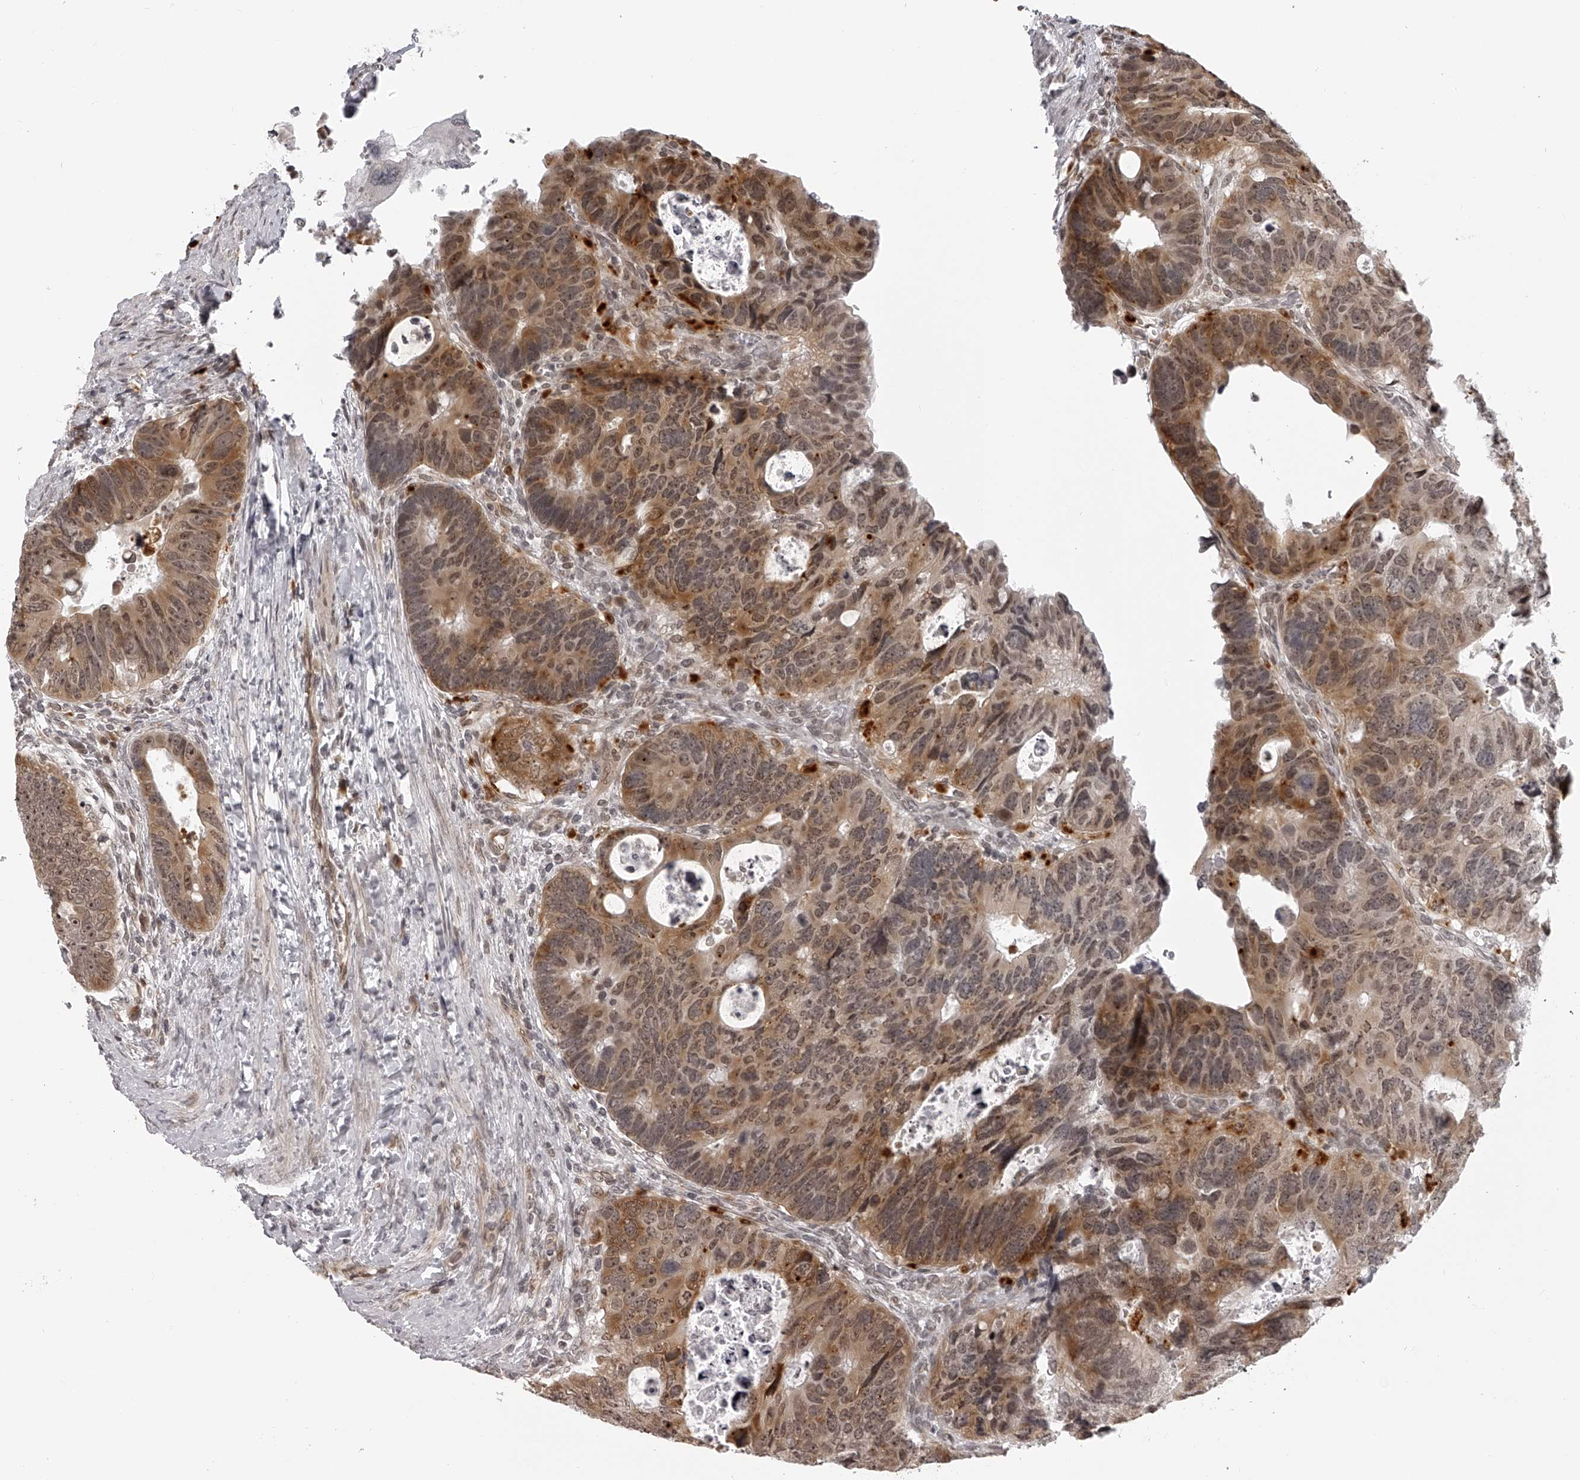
{"staining": {"intensity": "moderate", "quantity": ">75%", "location": "cytoplasmic/membranous,nuclear"}, "tissue": "colorectal cancer", "cell_type": "Tumor cells", "image_type": "cancer", "snomed": [{"axis": "morphology", "description": "Adenocarcinoma, NOS"}, {"axis": "topography", "description": "Rectum"}], "caption": "Colorectal cancer (adenocarcinoma) stained with DAB immunohistochemistry (IHC) shows medium levels of moderate cytoplasmic/membranous and nuclear positivity in about >75% of tumor cells. (Brightfield microscopy of DAB IHC at high magnification).", "gene": "ODF2L", "patient": {"sex": "male", "age": 59}}